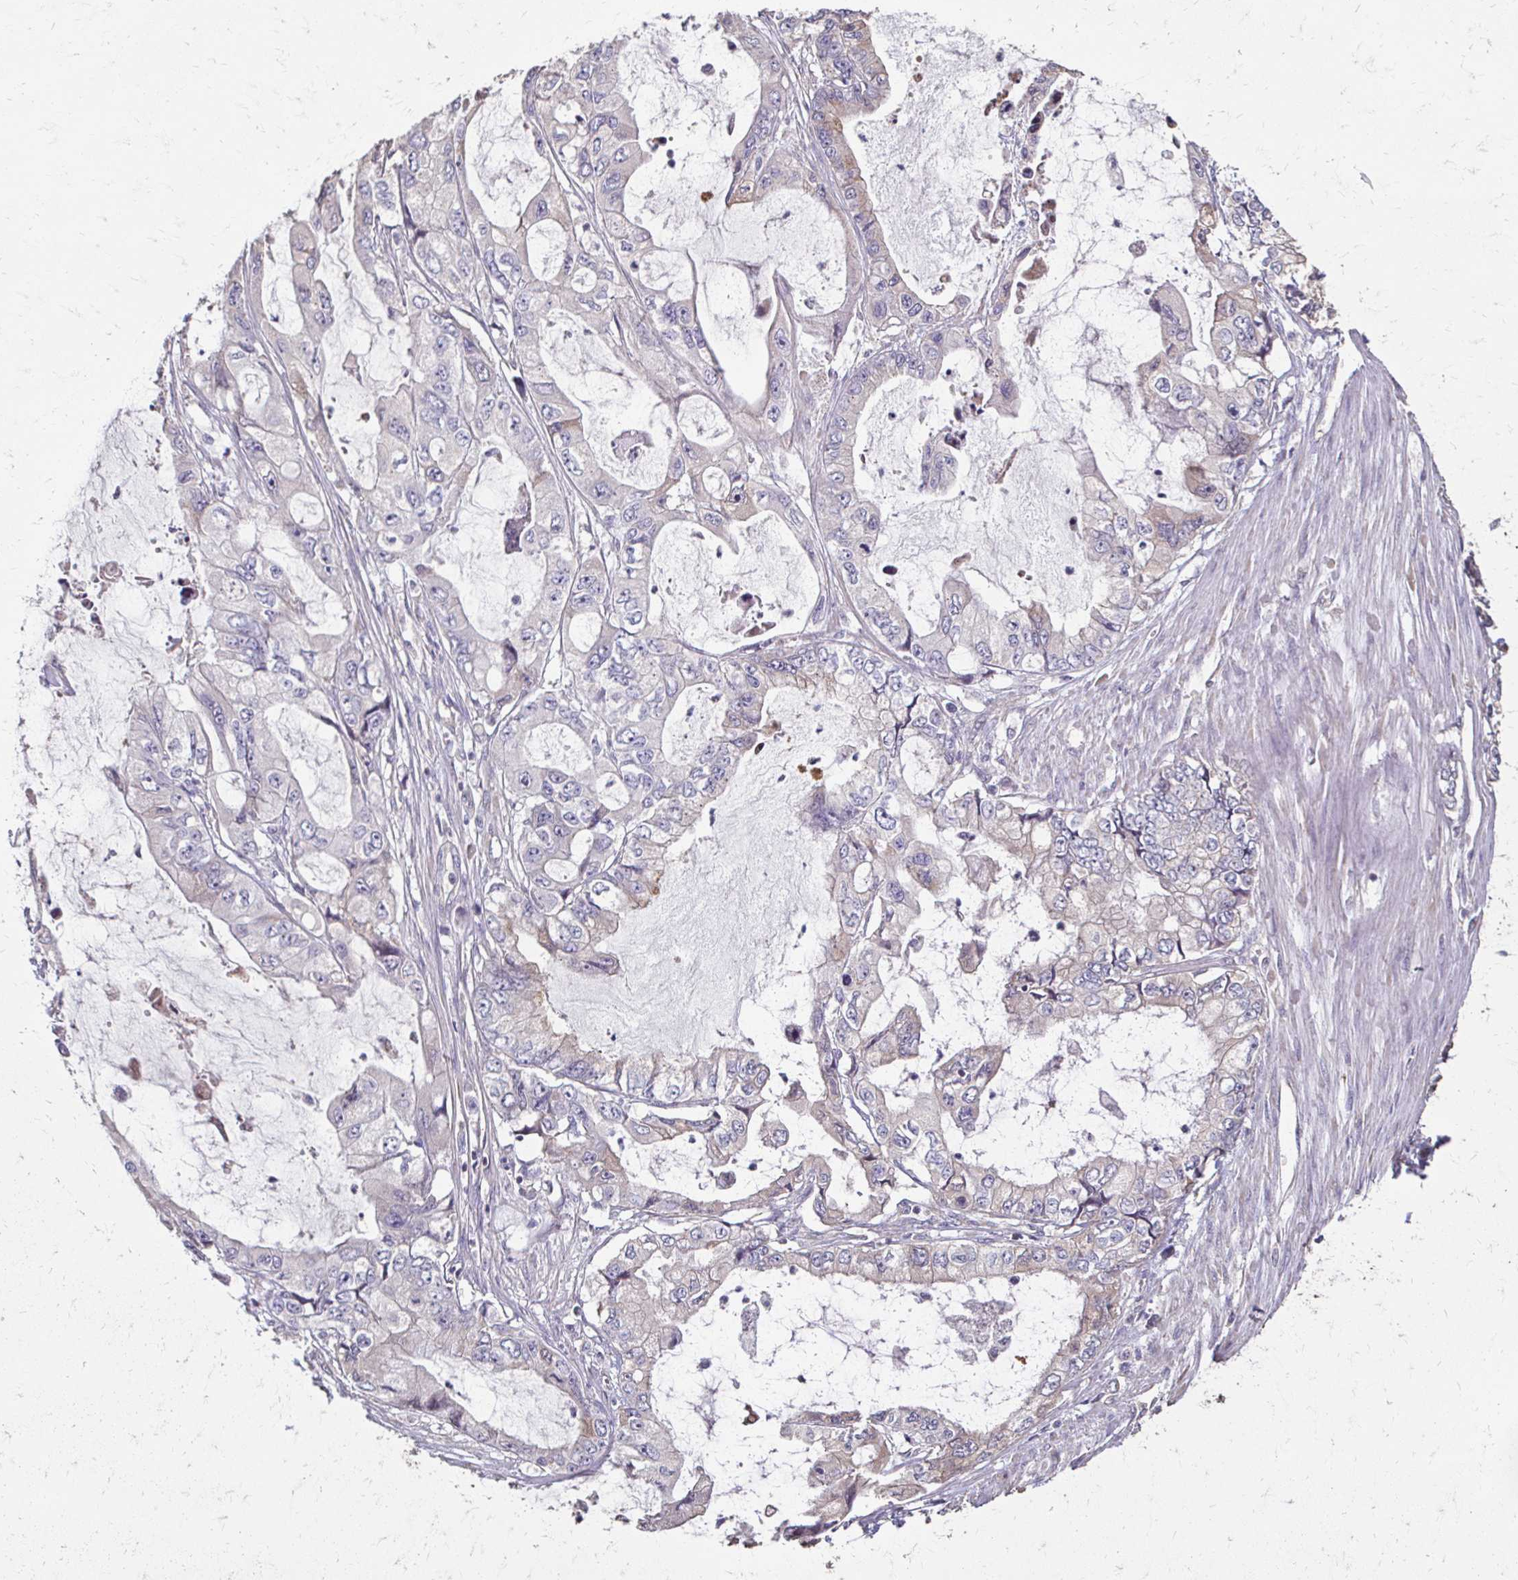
{"staining": {"intensity": "negative", "quantity": "none", "location": "none"}, "tissue": "stomach cancer", "cell_type": "Tumor cells", "image_type": "cancer", "snomed": [{"axis": "morphology", "description": "Adenocarcinoma, NOS"}, {"axis": "topography", "description": "Pancreas"}, {"axis": "topography", "description": "Stomach, upper"}, {"axis": "topography", "description": "Stomach"}], "caption": "There is no significant expression in tumor cells of stomach cancer (adenocarcinoma). (Stains: DAB (3,3'-diaminobenzidine) immunohistochemistry (IHC) with hematoxylin counter stain, Microscopy: brightfield microscopy at high magnification).", "gene": "IL18BP", "patient": {"sex": "male", "age": 77}}